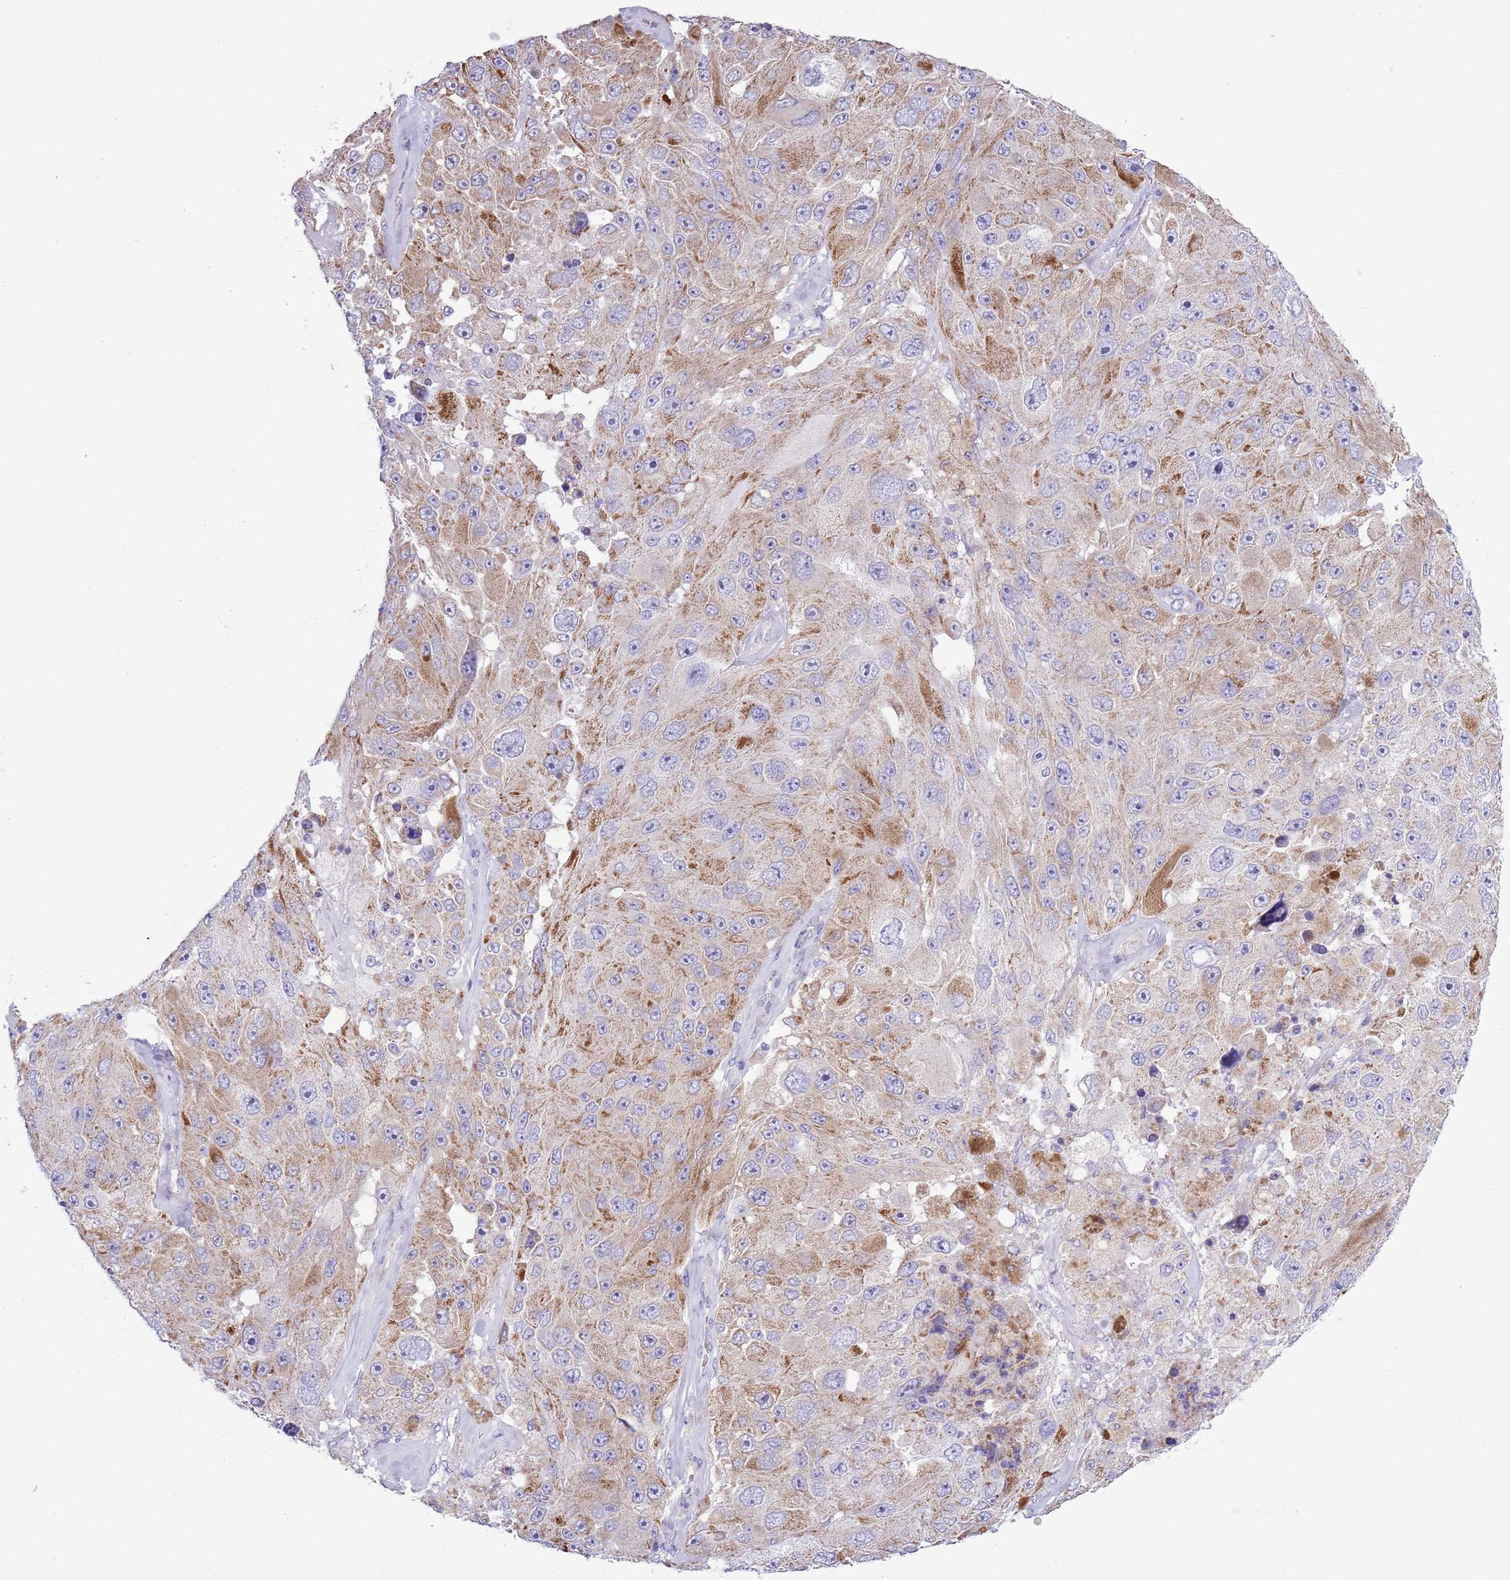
{"staining": {"intensity": "weak", "quantity": "25%-75%", "location": "cytoplasmic/membranous"}, "tissue": "melanoma", "cell_type": "Tumor cells", "image_type": "cancer", "snomed": [{"axis": "morphology", "description": "Malignant melanoma, Metastatic site"}, {"axis": "topography", "description": "Lymph node"}], "caption": "A brown stain shows weak cytoplasmic/membranous positivity of a protein in melanoma tumor cells.", "gene": "MOCOS", "patient": {"sex": "male", "age": 62}}